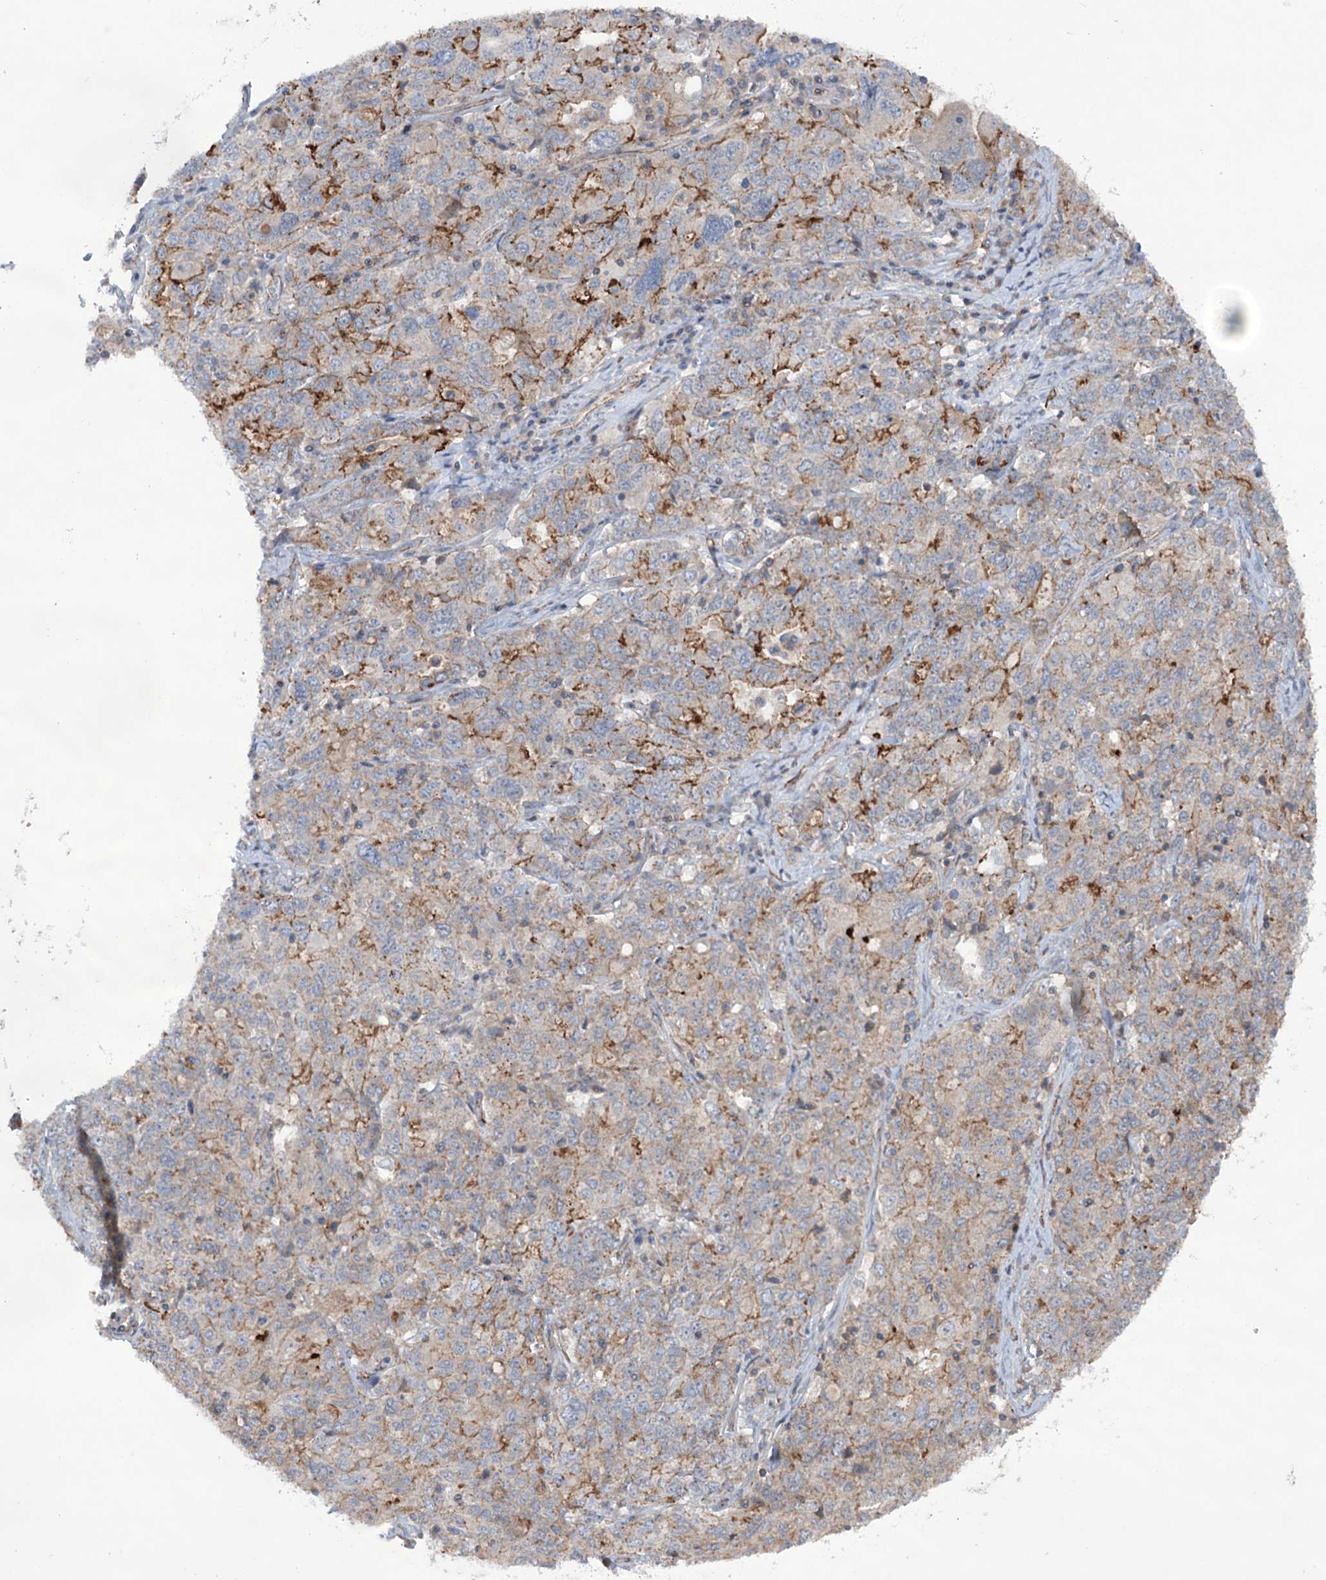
{"staining": {"intensity": "moderate", "quantity": "<25%", "location": "cytoplasmic/membranous"}, "tissue": "ovarian cancer", "cell_type": "Tumor cells", "image_type": "cancer", "snomed": [{"axis": "morphology", "description": "Carcinoma, endometroid"}, {"axis": "topography", "description": "Ovary"}], "caption": "An immunohistochemistry (IHC) histopathology image of tumor tissue is shown. Protein staining in brown shows moderate cytoplasmic/membranous positivity in ovarian endometroid carcinoma within tumor cells.", "gene": "TRIM71", "patient": {"sex": "female", "age": 62}}